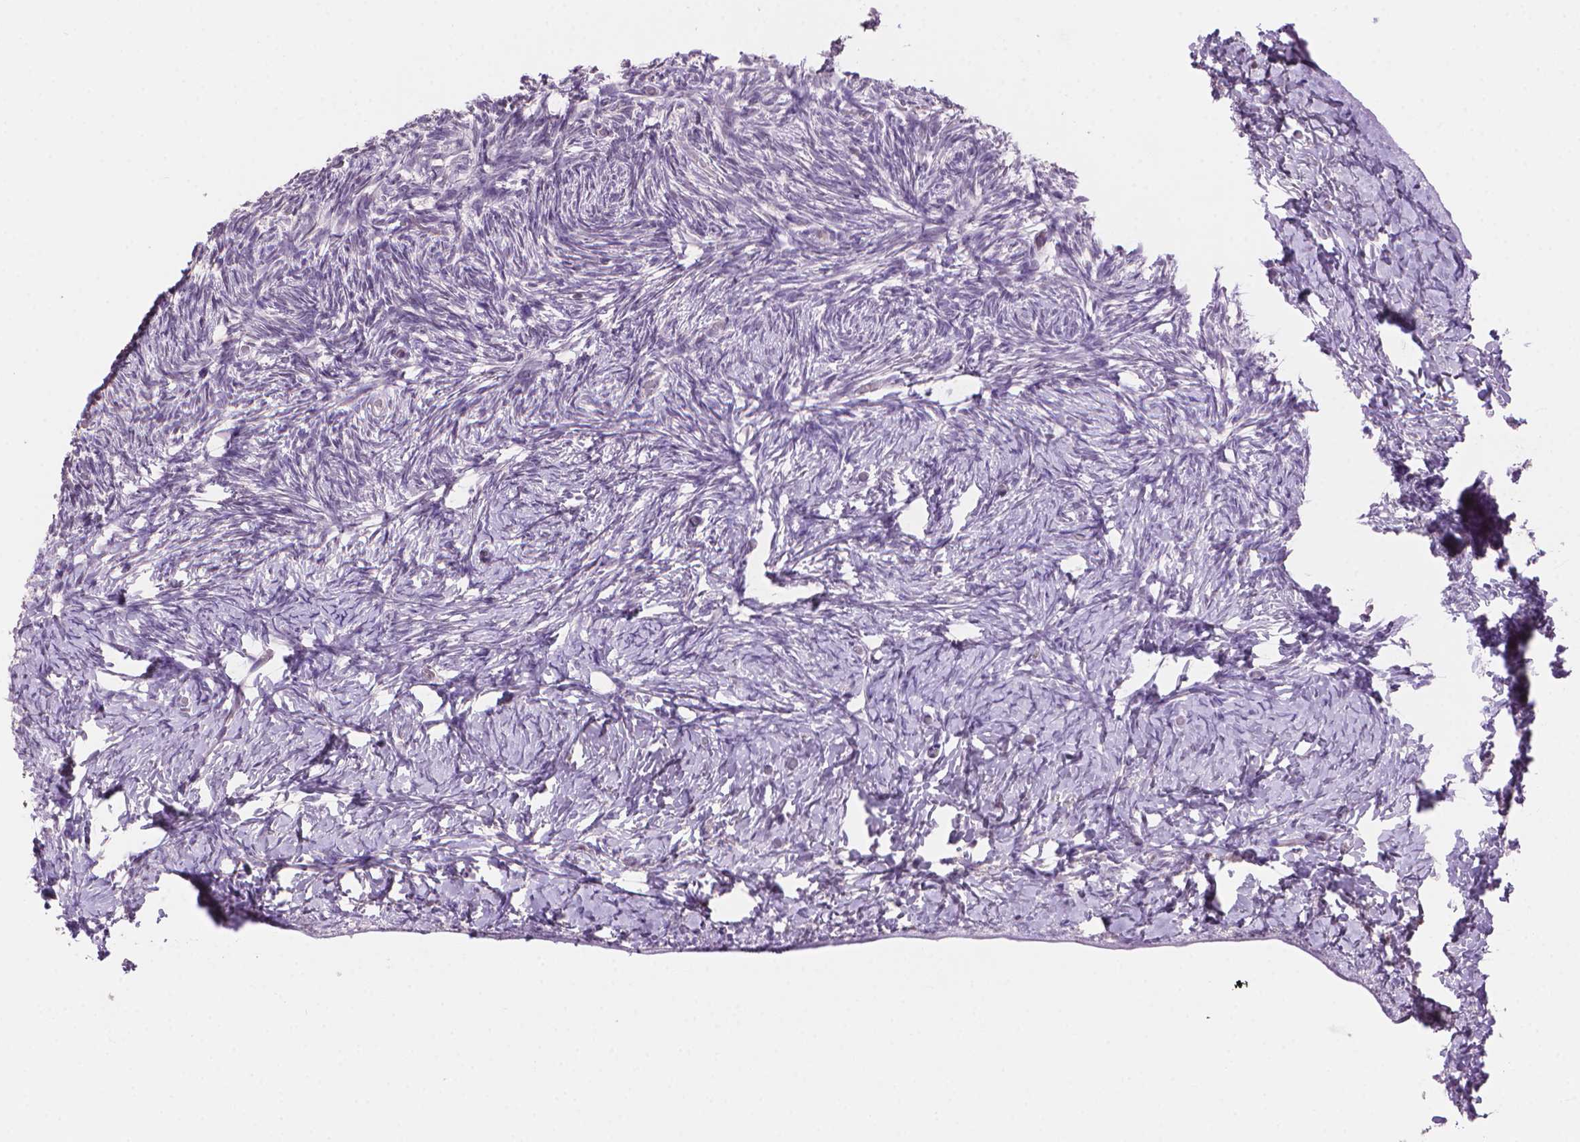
{"staining": {"intensity": "negative", "quantity": "none", "location": "none"}, "tissue": "ovary", "cell_type": "Ovarian stroma cells", "image_type": "normal", "snomed": [{"axis": "morphology", "description": "Normal tissue, NOS"}, {"axis": "topography", "description": "Ovary"}], "caption": "Ovarian stroma cells are negative for protein expression in normal human ovary. (Brightfield microscopy of DAB (3,3'-diaminobenzidine) immunohistochemistry (IHC) at high magnification).", "gene": "TMEM184A", "patient": {"sex": "female", "age": 39}}